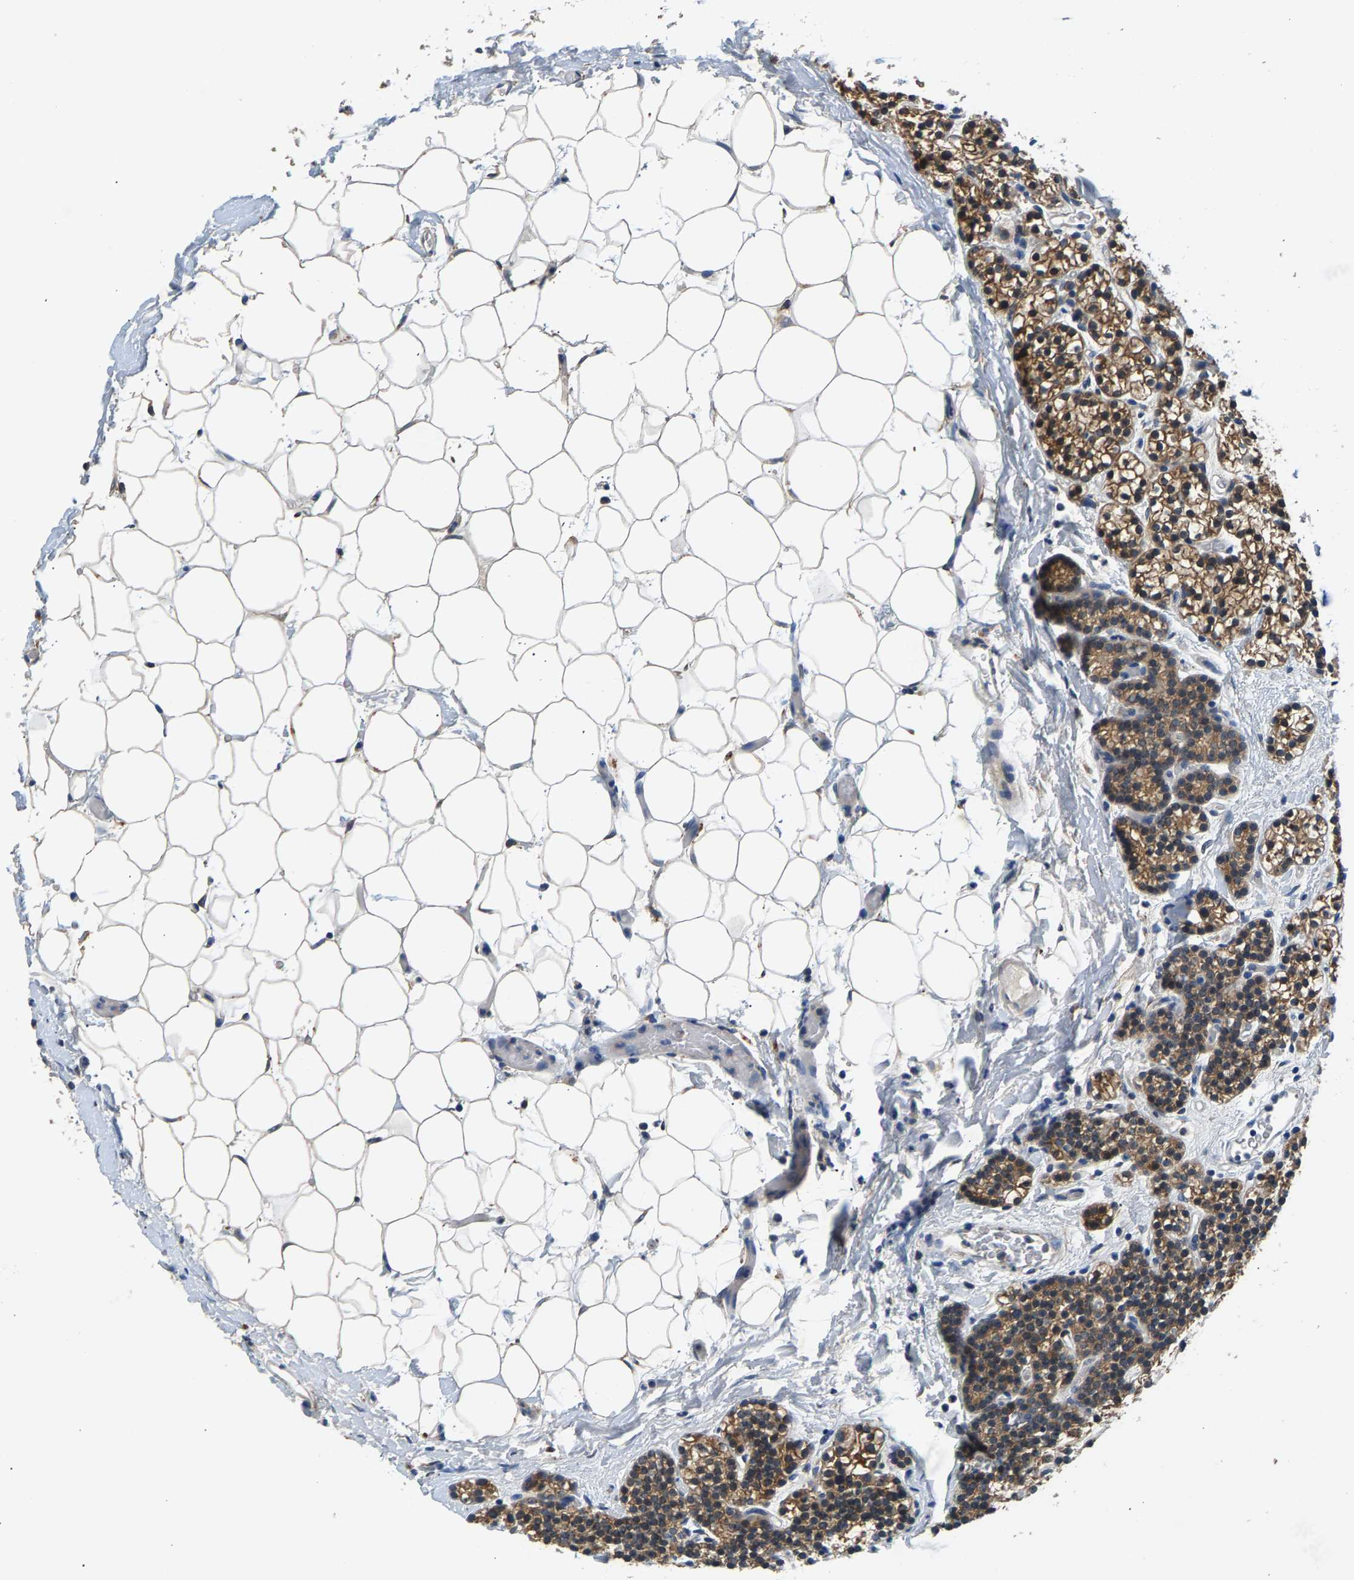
{"staining": {"intensity": "moderate", "quantity": ">75%", "location": "cytoplasmic/membranous"}, "tissue": "parathyroid gland", "cell_type": "Glandular cells", "image_type": "normal", "snomed": [{"axis": "morphology", "description": "Normal tissue, NOS"}, {"axis": "morphology", "description": "Adenoma, NOS"}, {"axis": "topography", "description": "Parathyroid gland"}], "caption": "Parathyroid gland stained with immunohistochemistry (IHC) shows moderate cytoplasmic/membranous positivity in approximately >75% of glandular cells. (Brightfield microscopy of DAB IHC at high magnification).", "gene": "NT5C", "patient": {"sex": "female", "age": 54}}